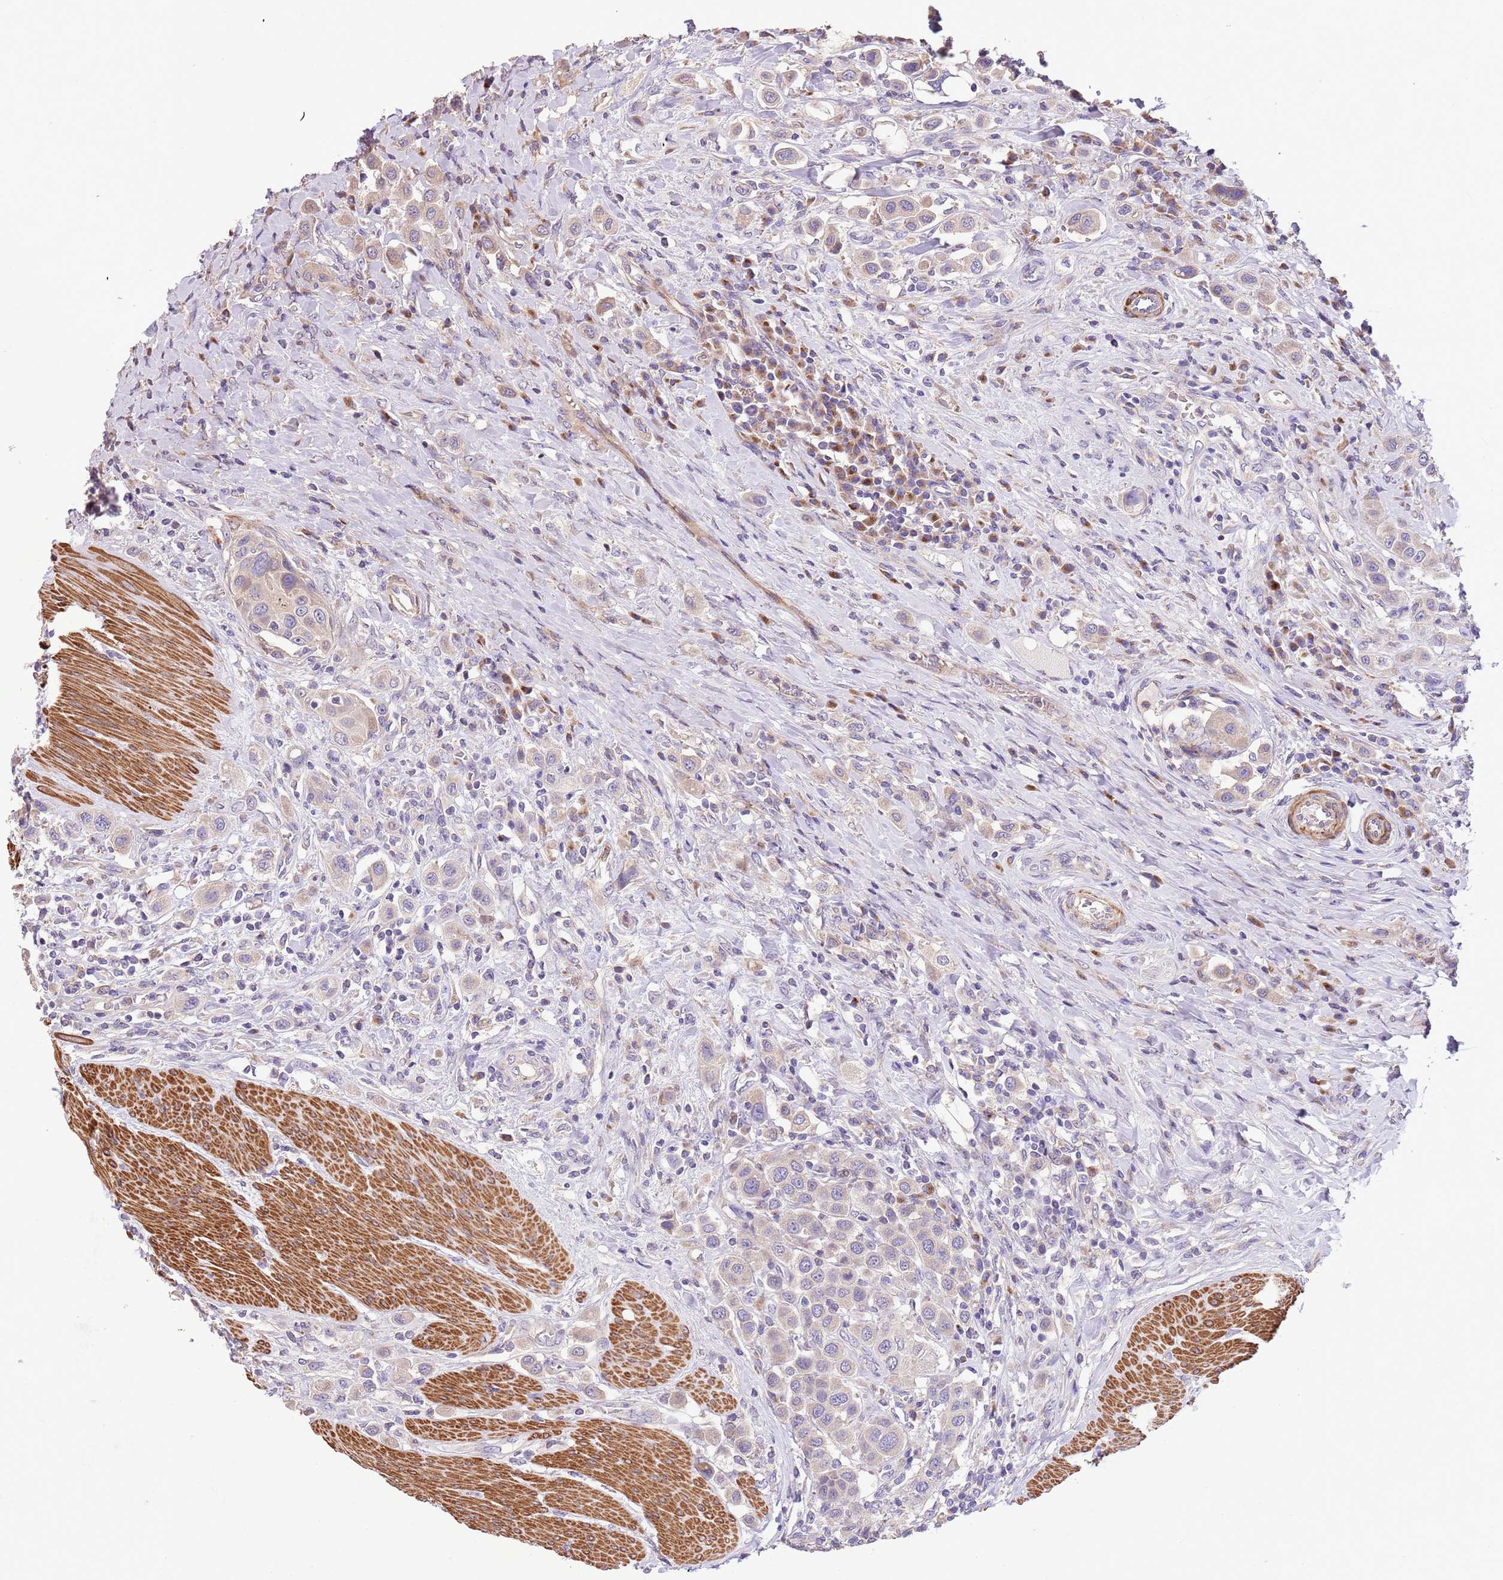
{"staining": {"intensity": "negative", "quantity": "none", "location": "none"}, "tissue": "urothelial cancer", "cell_type": "Tumor cells", "image_type": "cancer", "snomed": [{"axis": "morphology", "description": "Urothelial carcinoma, High grade"}, {"axis": "topography", "description": "Urinary bladder"}], "caption": "High magnification brightfield microscopy of urothelial carcinoma (high-grade) stained with DAB (brown) and counterstained with hematoxylin (blue): tumor cells show no significant expression.", "gene": "PIGA", "patient": {"sex": "male", "age": 50}}